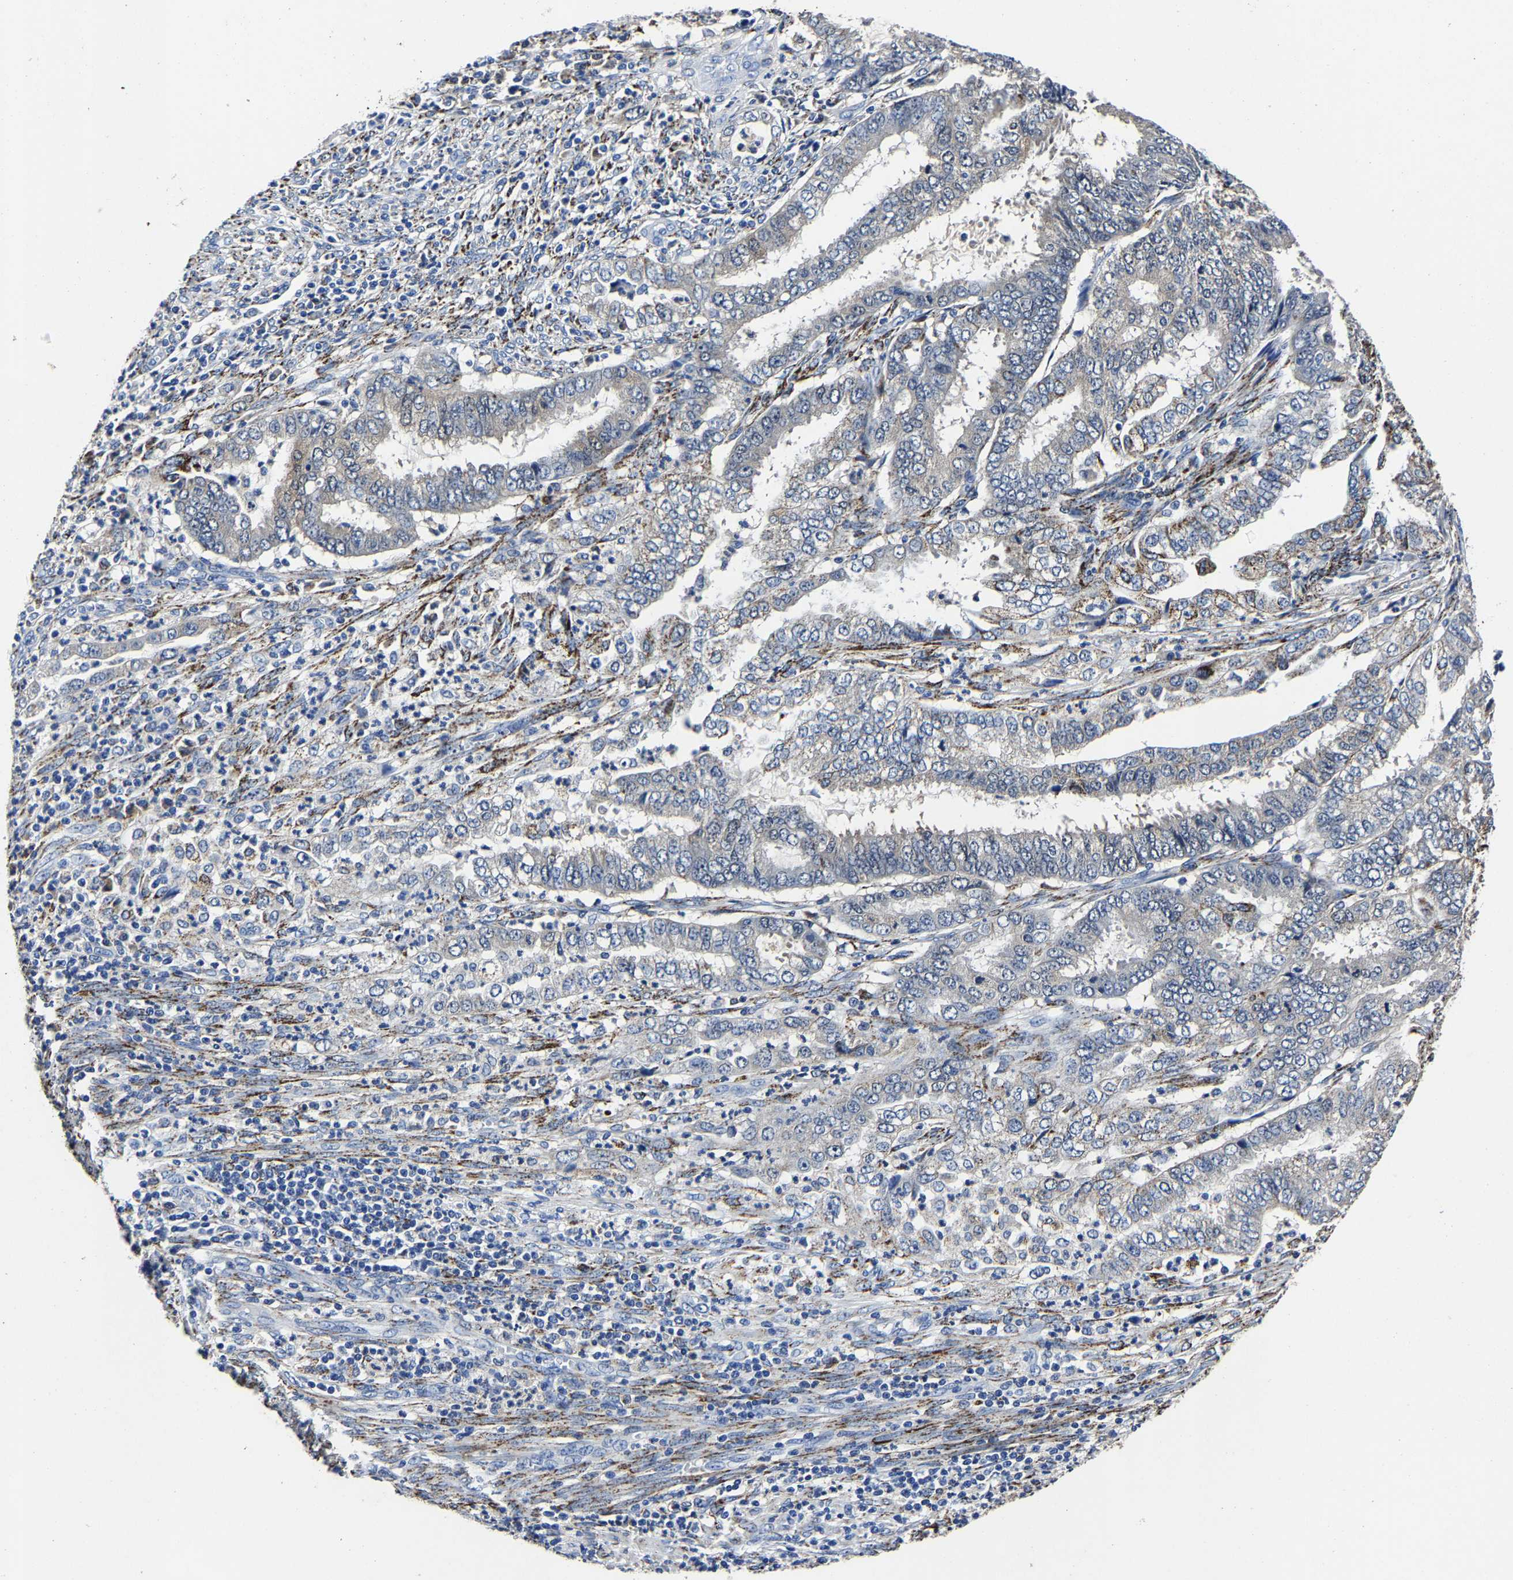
{"staining": {"intensity": "negative", "quantity": "none", "location": "none"}, "tissue": "endometrial cancer", "cell_type": "Tumor cells", "image_type": "cancer", "snomed": [{"axis": "morphology", "description": "Adenocarcinoma, NOS"}, {"axis": "topography", "description": "Endometrium"}], "caption": "The micrograph exhibits no staining of tumor cells in adenocarcinoma (endometrial).", "gene": "PSPH", "patient": {"sex": "female", "age": 51}}